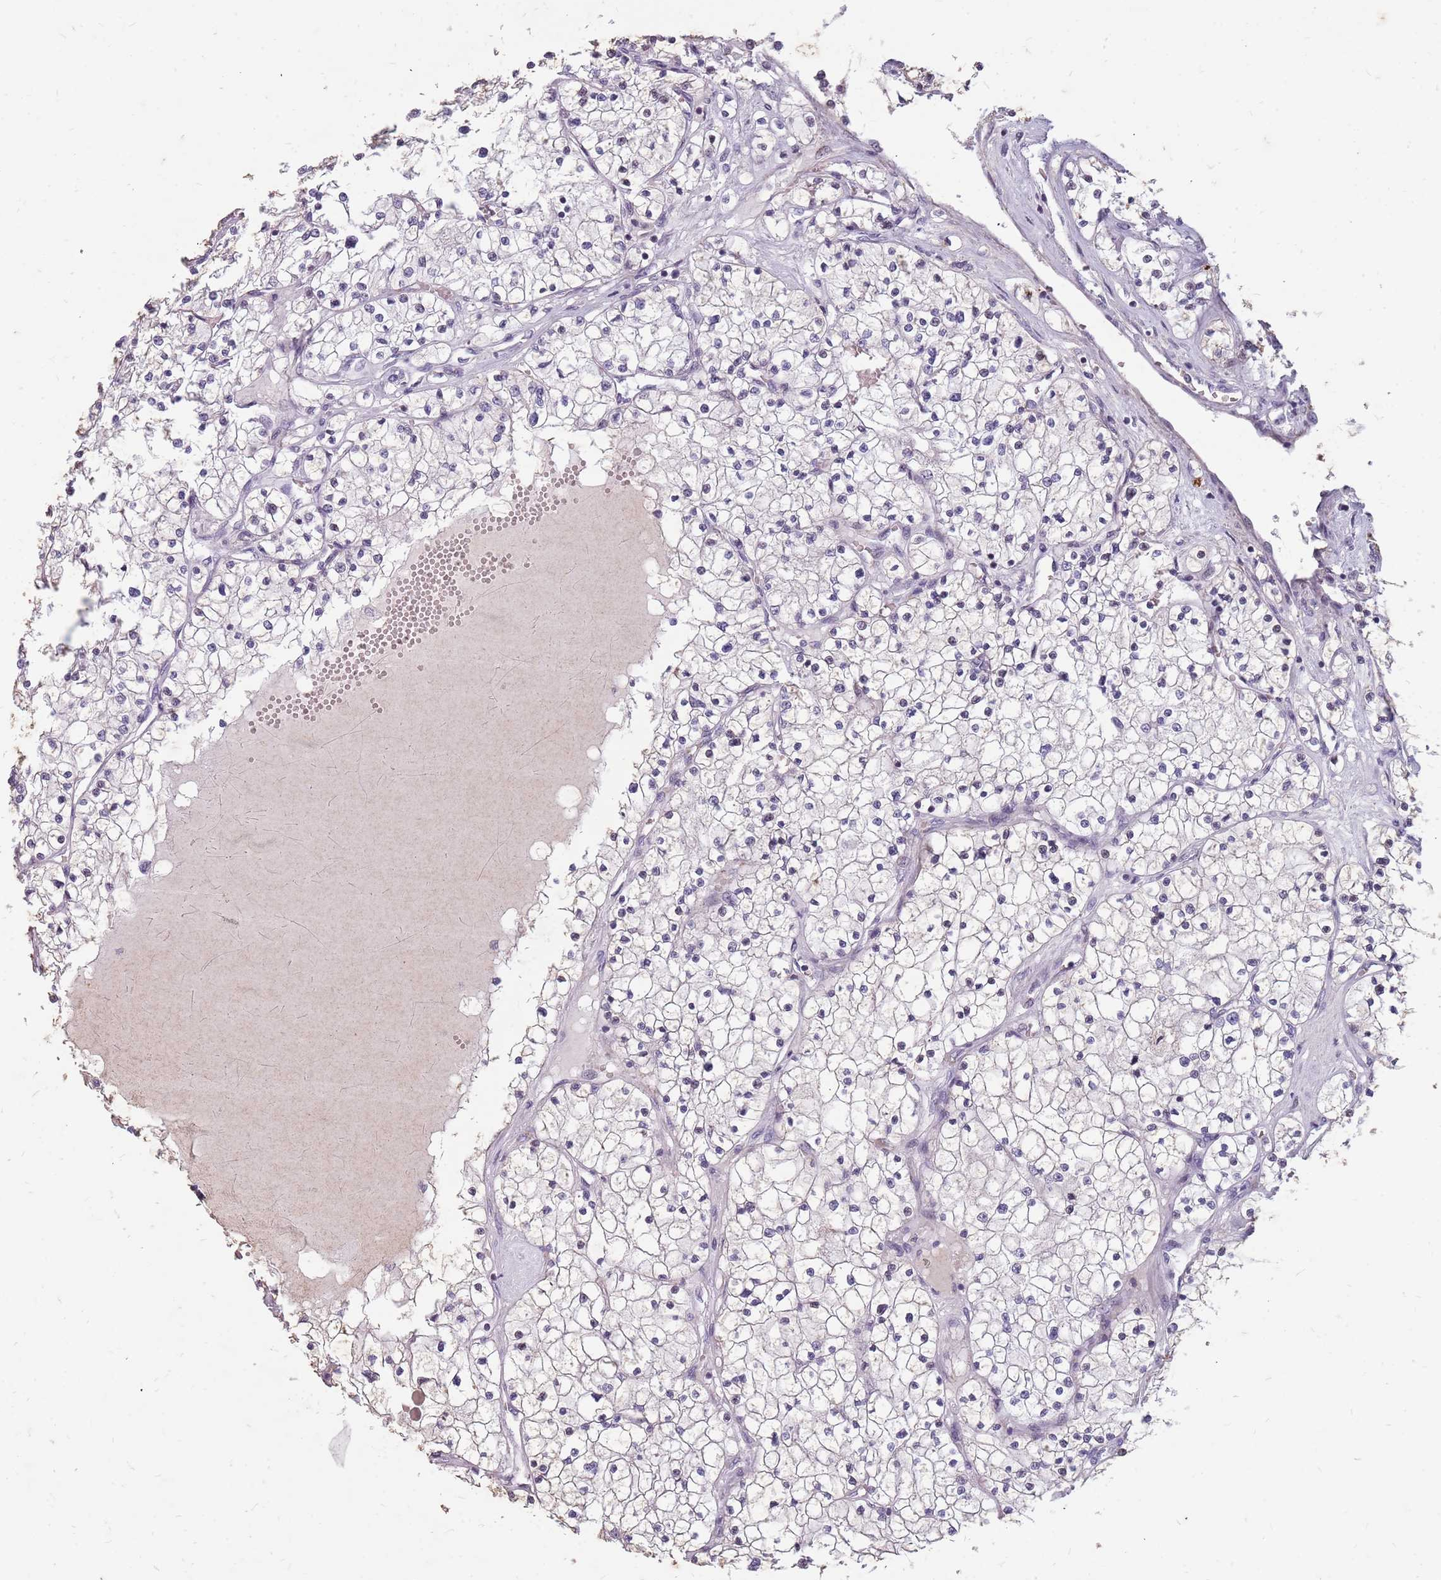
{"staining": {"intensity": "negative", "quantity": "none", "location": "none"}, "tissue": "renal cancer", "cell_type": "Tumor cells", "image_type": "cancer", "snomed": [{"axis": "morphology", "description": "Normal tissue, NOS"}, {"axis": "morphology", "description": "Adenocarcinoma, NOS"}, {"axis": "topography", "description": "Kidney"}], "caption": "Immunohistochemistry of human adenocarcinoma (renal) exhibits no expression in tumor cells.", "gene": "NEK6", "patient": {"sex": "male", "age": 68}}